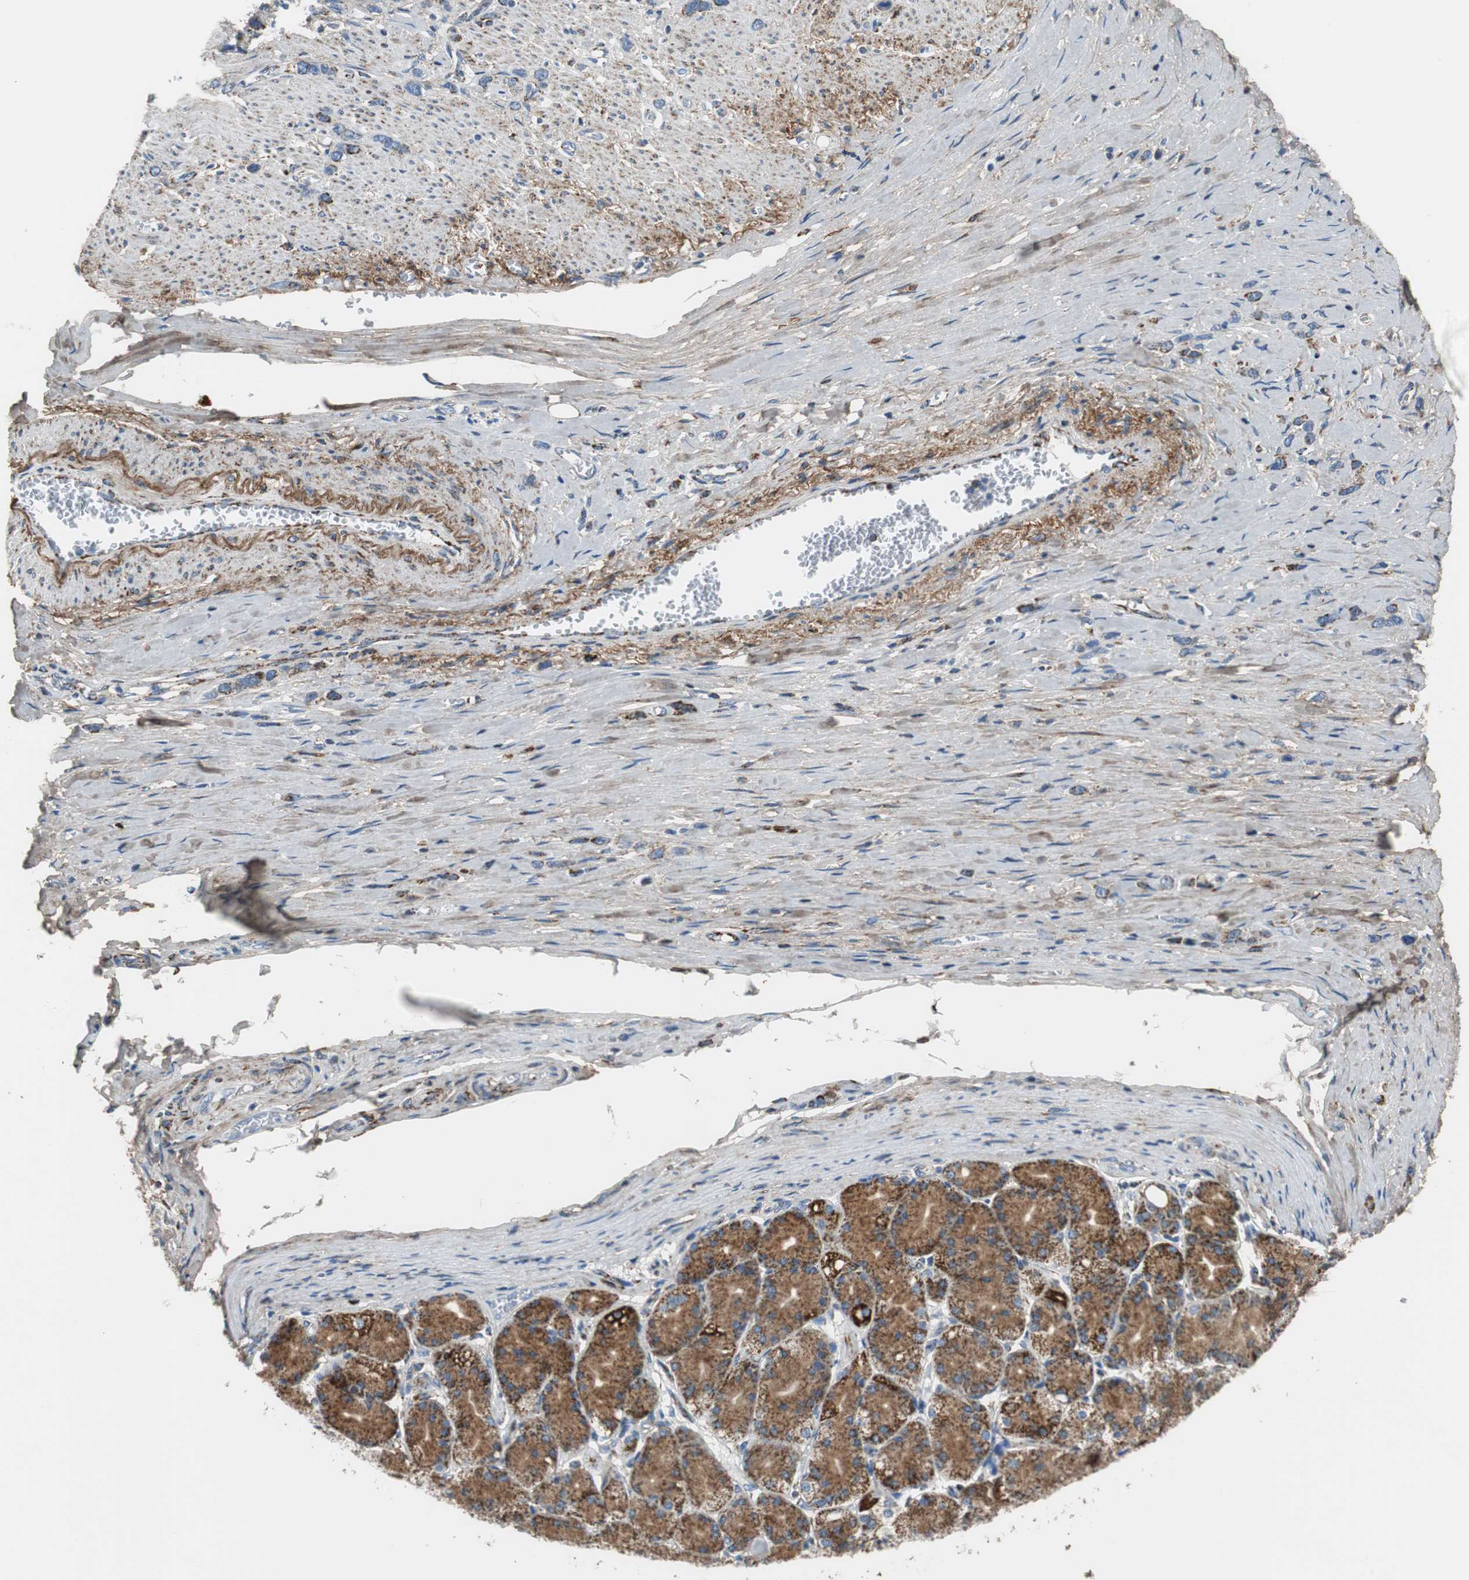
{"staining": {"intensity": "strong", "quantity": "25%-75%", "location": "cytoplasmic/membranous"}, "tissue": "stomach cancer", "cell_type": "Tumor cells", "image_type": "cancer", "snomed": [{"axis": "morphology", "description": "Normal tissue, NOS"}, {"axis": "morphology", "description": "Adenocarcinoma, NOS"}, {"axis": "morphology", "description": "Adenocarcinoma, High grade"}, {"axis": "topography", "description": "Stomach, upper"}, {"axis": "topography", "description": "Stomach"}], "caption": "Stomach adenocarcinoma stained with a protein marker displays strong staining in tumor cells.", "gene": "C1QTNF7", "patient": {"sex": "female", "age": 65}}